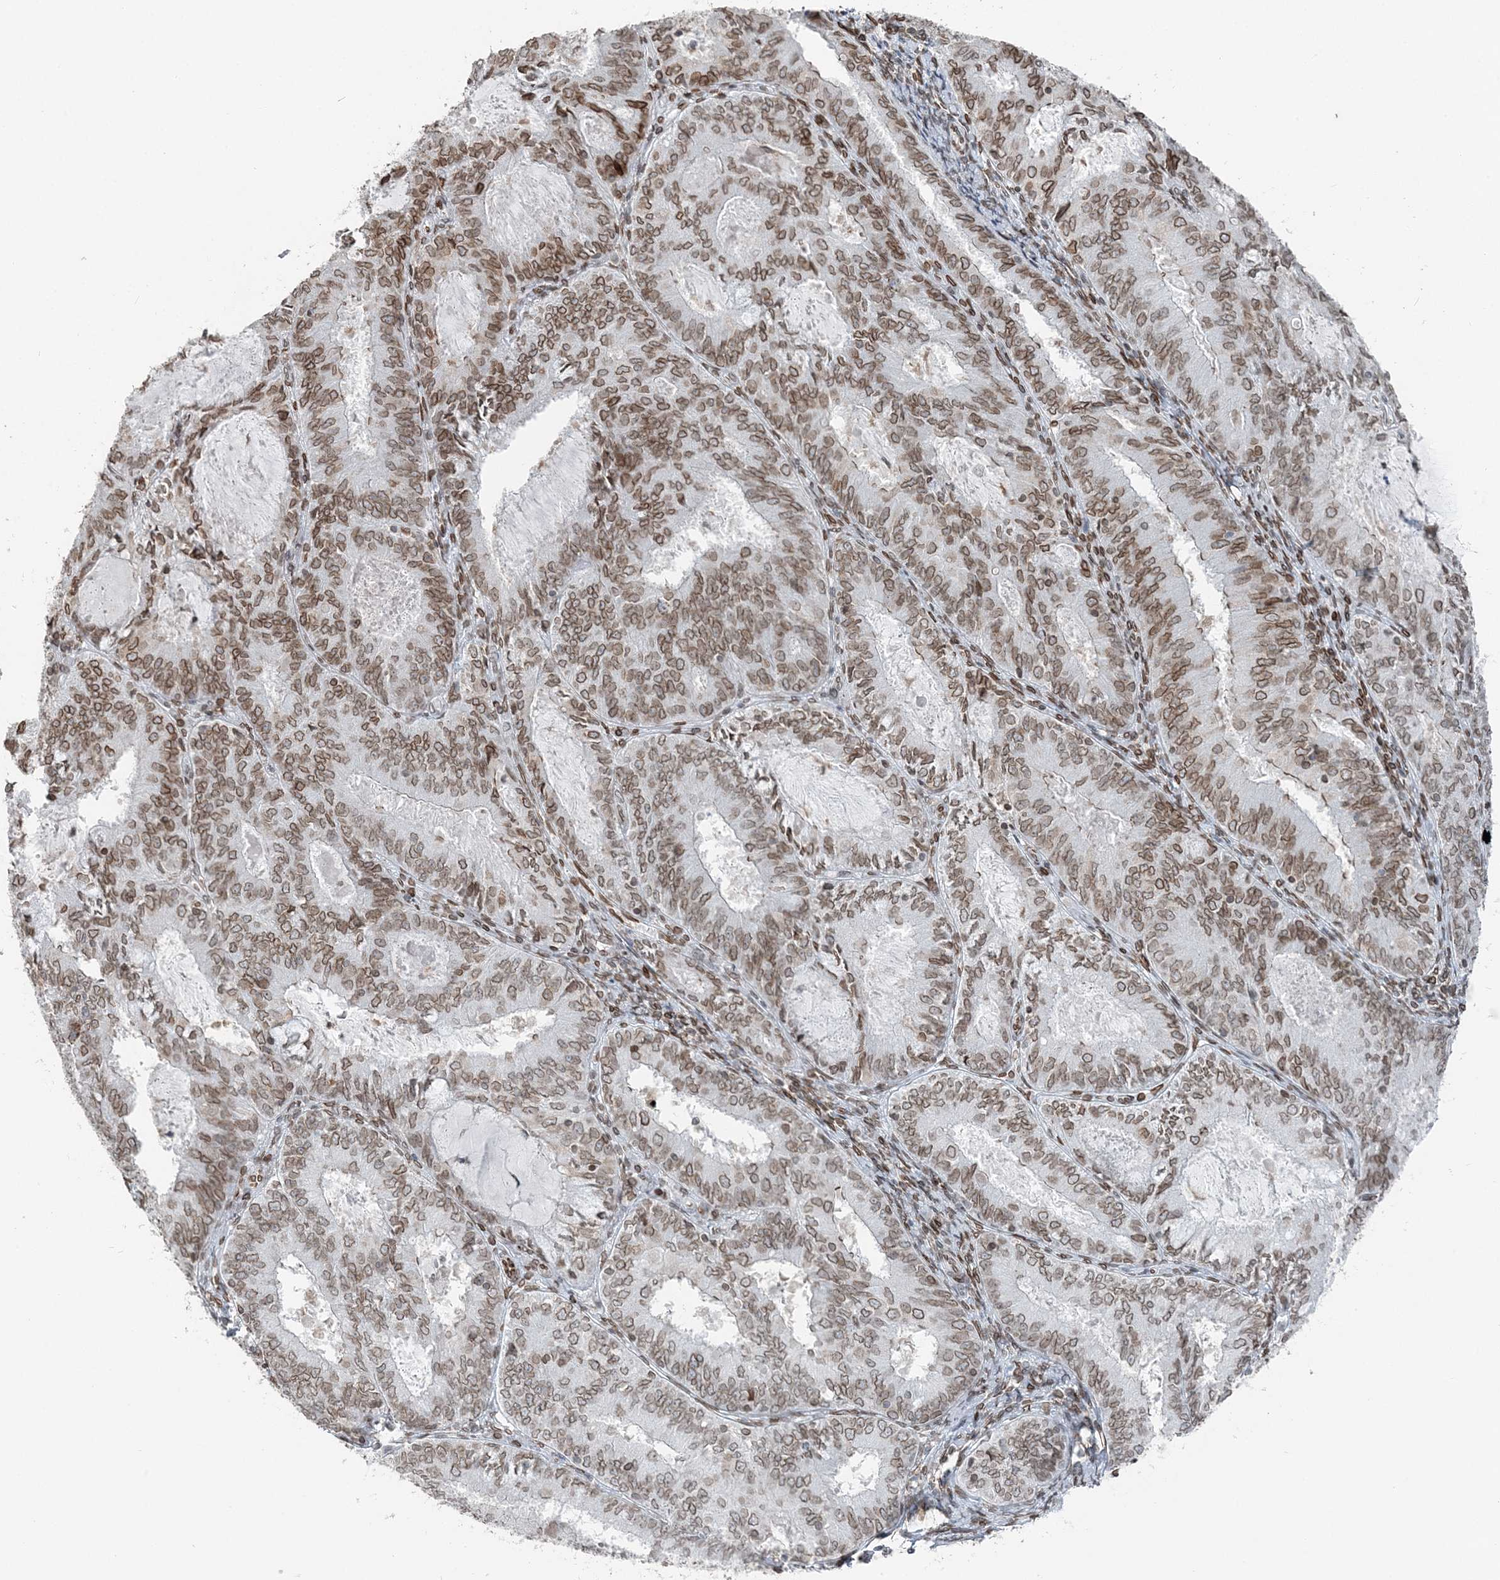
{"staining": {"intensity": "moderate", "quantity": ">75%", "location": "cytoplasmic/membranous,nuclear"}, "tissue": "endometrial cancer", "cell_type": "Tumor cells", "image_type": "cancer", "snomed": [{"axis": "morphology", "description": "Adenocarcinoma, NOS"}, {"axis": "topography", "description": "Endometrium"}], "caption": "About >75% of tumor cells in human endometrial cancer (adenocarcinoma) show moderate cytoplasmic/membranous and nuclear protein positivity as visualized by brown immunohistochemical staining.", "gene": "GJD4", "patient": {"sex": "female", "age": 57}}